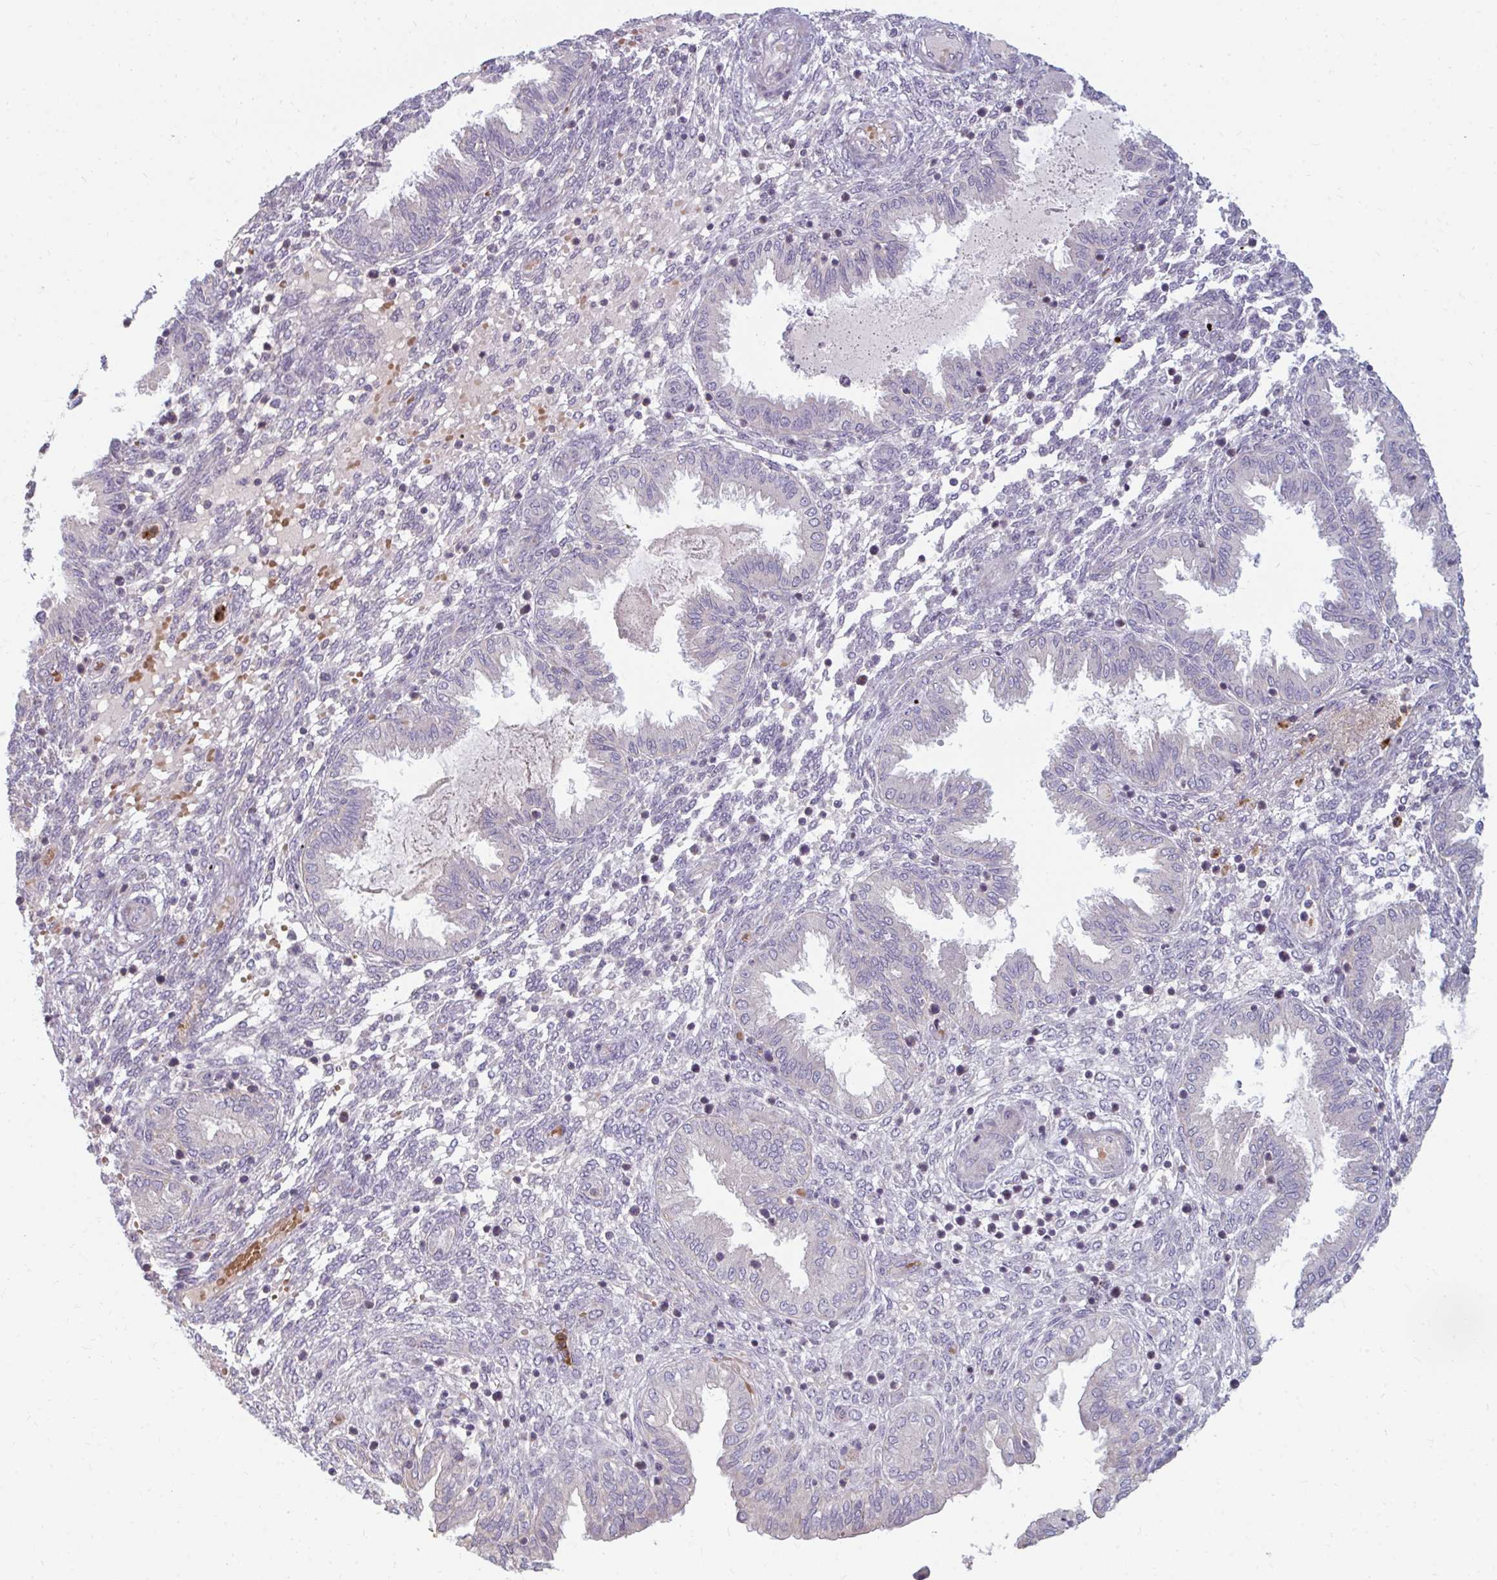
{"staining": {"intensity": "negative", "quantity": "none", "location": "none"}, "tissue": "endometrium", "cell_type": "Cells in endometrial stroma", "image_type": "normal", "snomed": [{"axis": "morphology", "description": "Normal tissue, NOS"}, {"axis": "topography", "description": "Endometrium"}], "caption": "Histopathology image shows no significant protein positivity in cells in endometrial stroma of normal endometrium. (DAB (3,3'-diaminobenzidine) IHC with hematoxylin counter stain).", "gene": "RAB33A", "patient": {"sex": "female", "age": 33}}